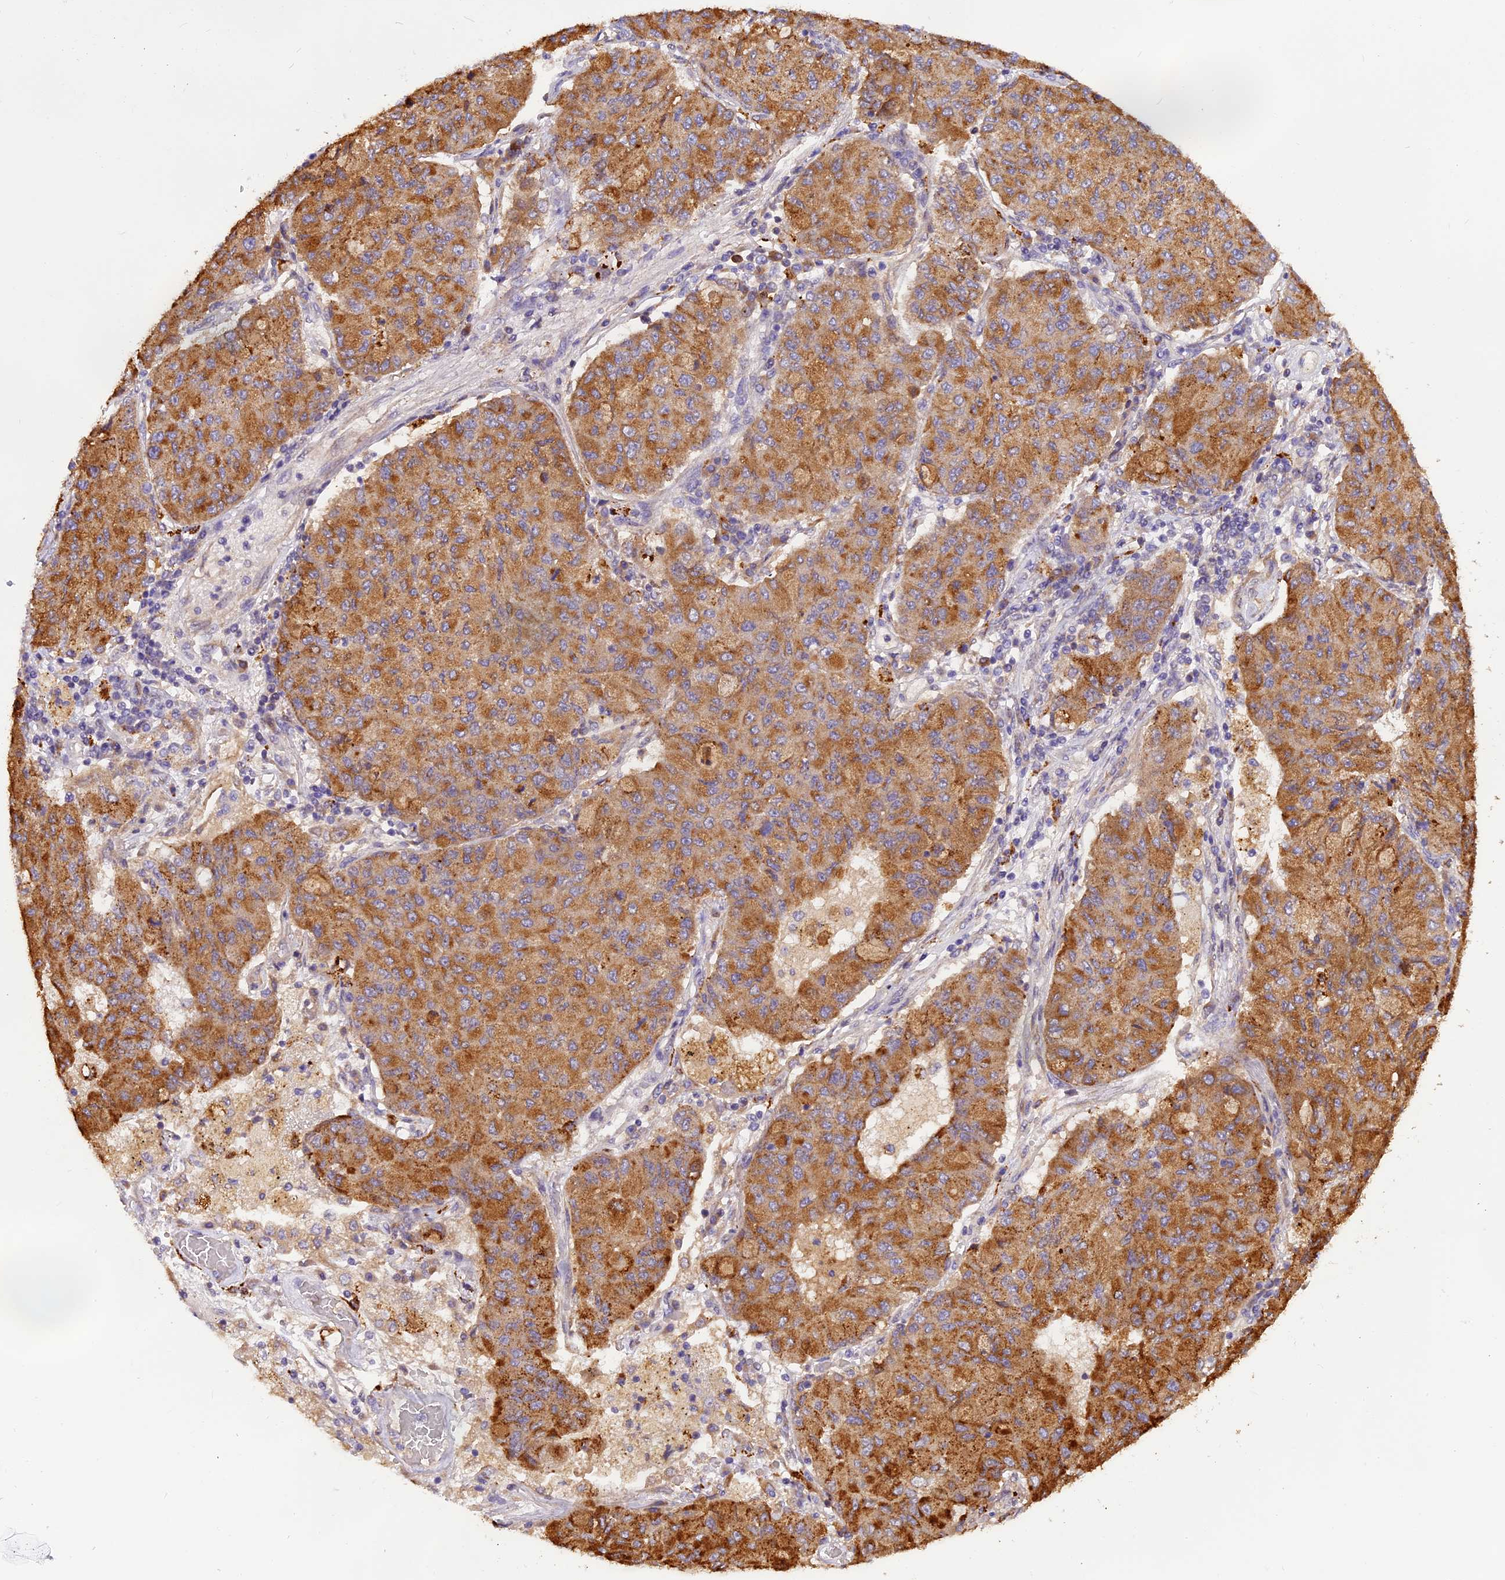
{"staining": {"intensity": "moderate", "quantity": ">75%", "location": "cytoplasmic/membranous"}, "tissue": "lung cancer", "cell_type": "Tumor cells", "image_type": "cancer", "snomed": [{"axis": "morphology", "description": "Squamous cell carcinoma, NOS"}, {"axis": "topography", "description": "Lung"}], "caption": "Squamous cell carcinoma (lung) stained with DAB IHC reveals medium levels of moderate cytoplasmic/membranous staining in about >75% of tumor cells. (Stains: DAB (3,3'-diaminobenzidine) in brown, nuclei in blue, Microscopy: brightfield microscopy at high magnification).", "gene": "COPE", "patient": {"sex": "male", "age": 74}}